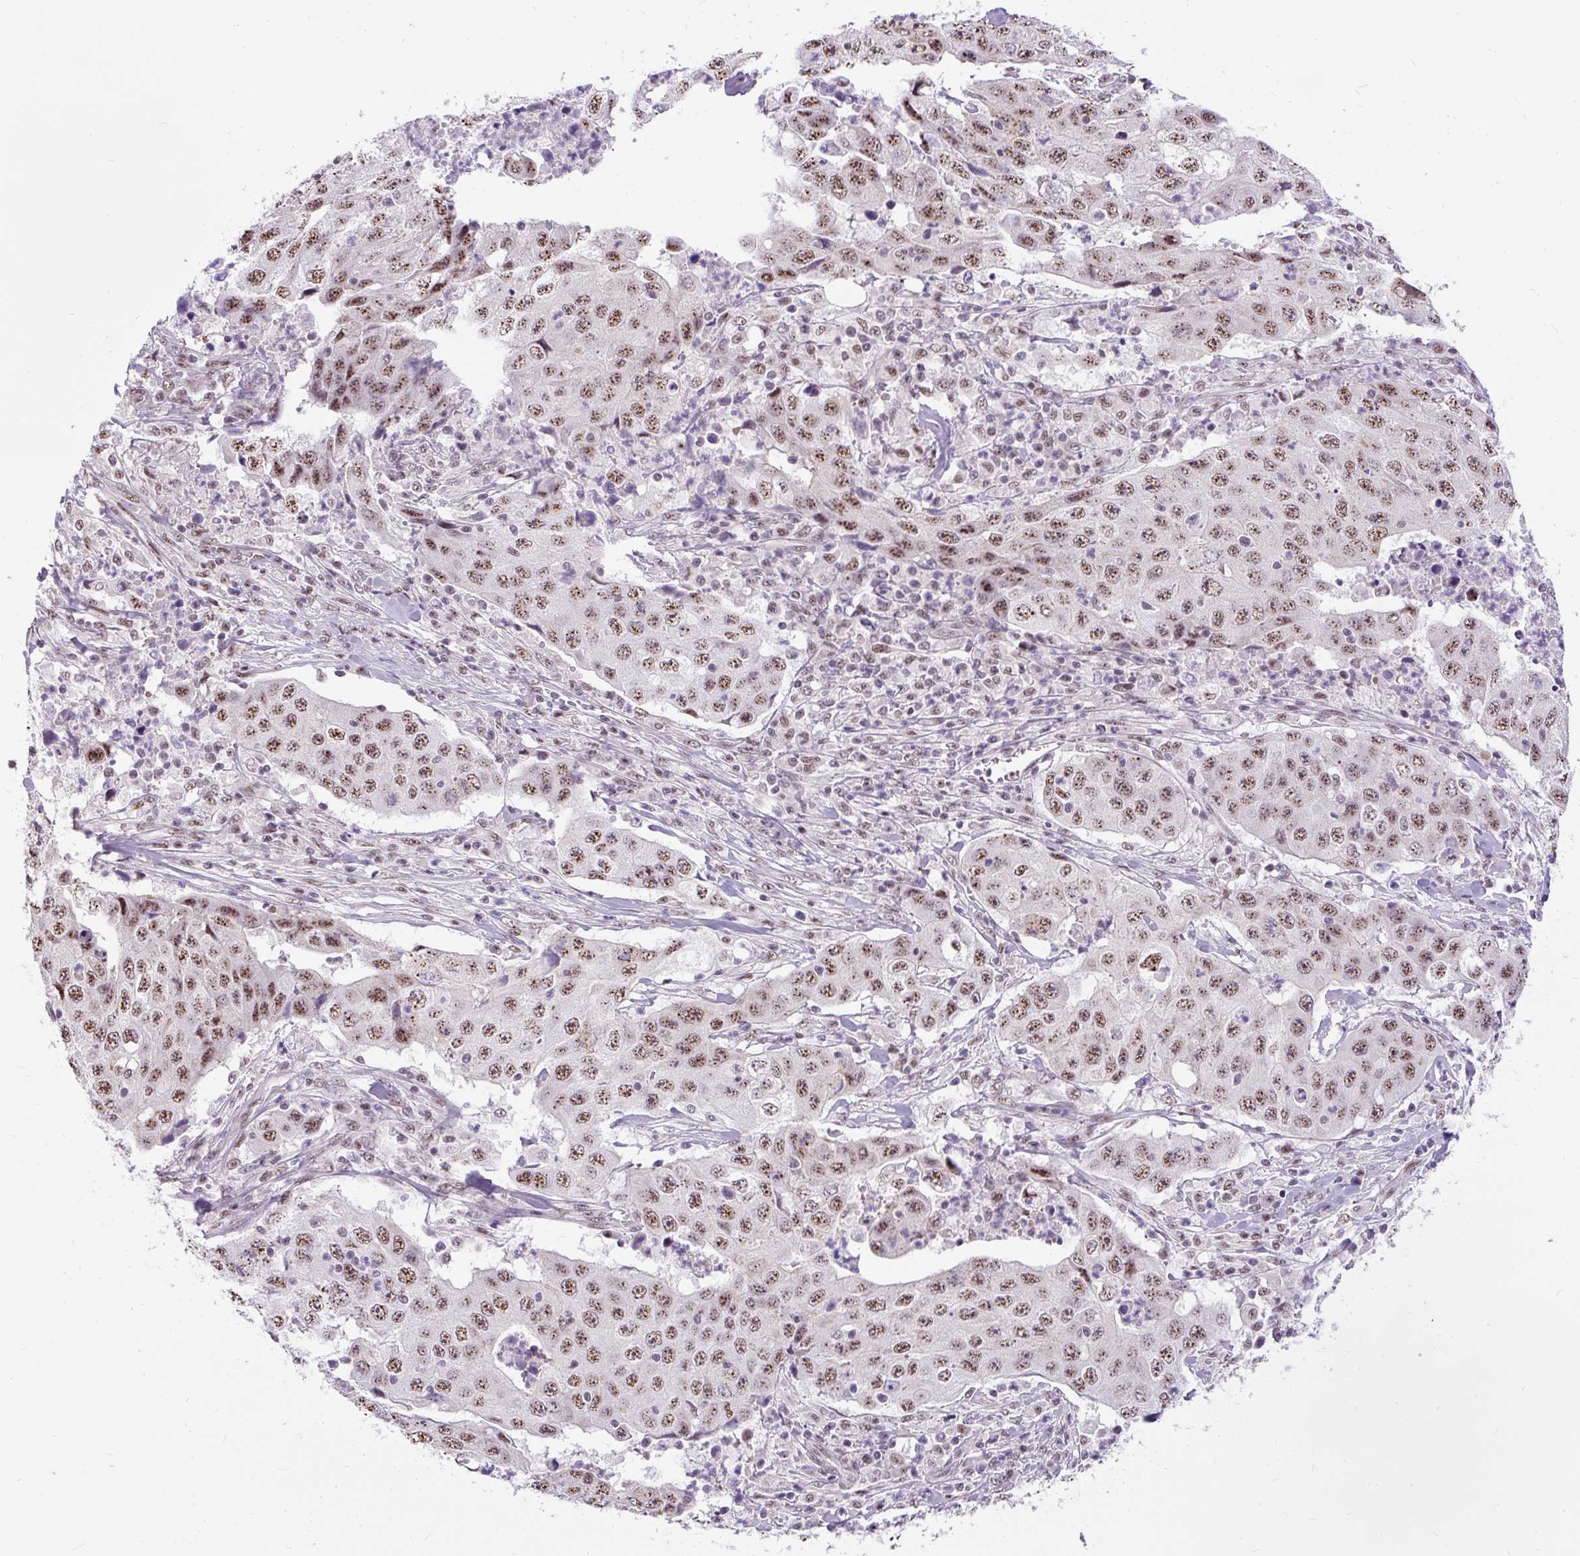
{"staining": {"intensity": "moderate", "quantity": ">75%", "location": "nuclear"}, "tissue": "lung cancer", "cell_type": "Tumor cells", "image_type": "cancer", "snomed": [{"axis": "morphology", "description": "Squamous cell carcinoma, NOS"}, {"axis": "topography", "description": "Lung"}], "caption": "DAB (3,3'-diaminobenzidine) immunohistochemical staining of human lung cancer (squamous cell carcinoma) reveals moderate nuclear protein expression in about >75% of tumor cells.", "gene": "SMC5", "patient": {"sex": "male", "age": 64}}